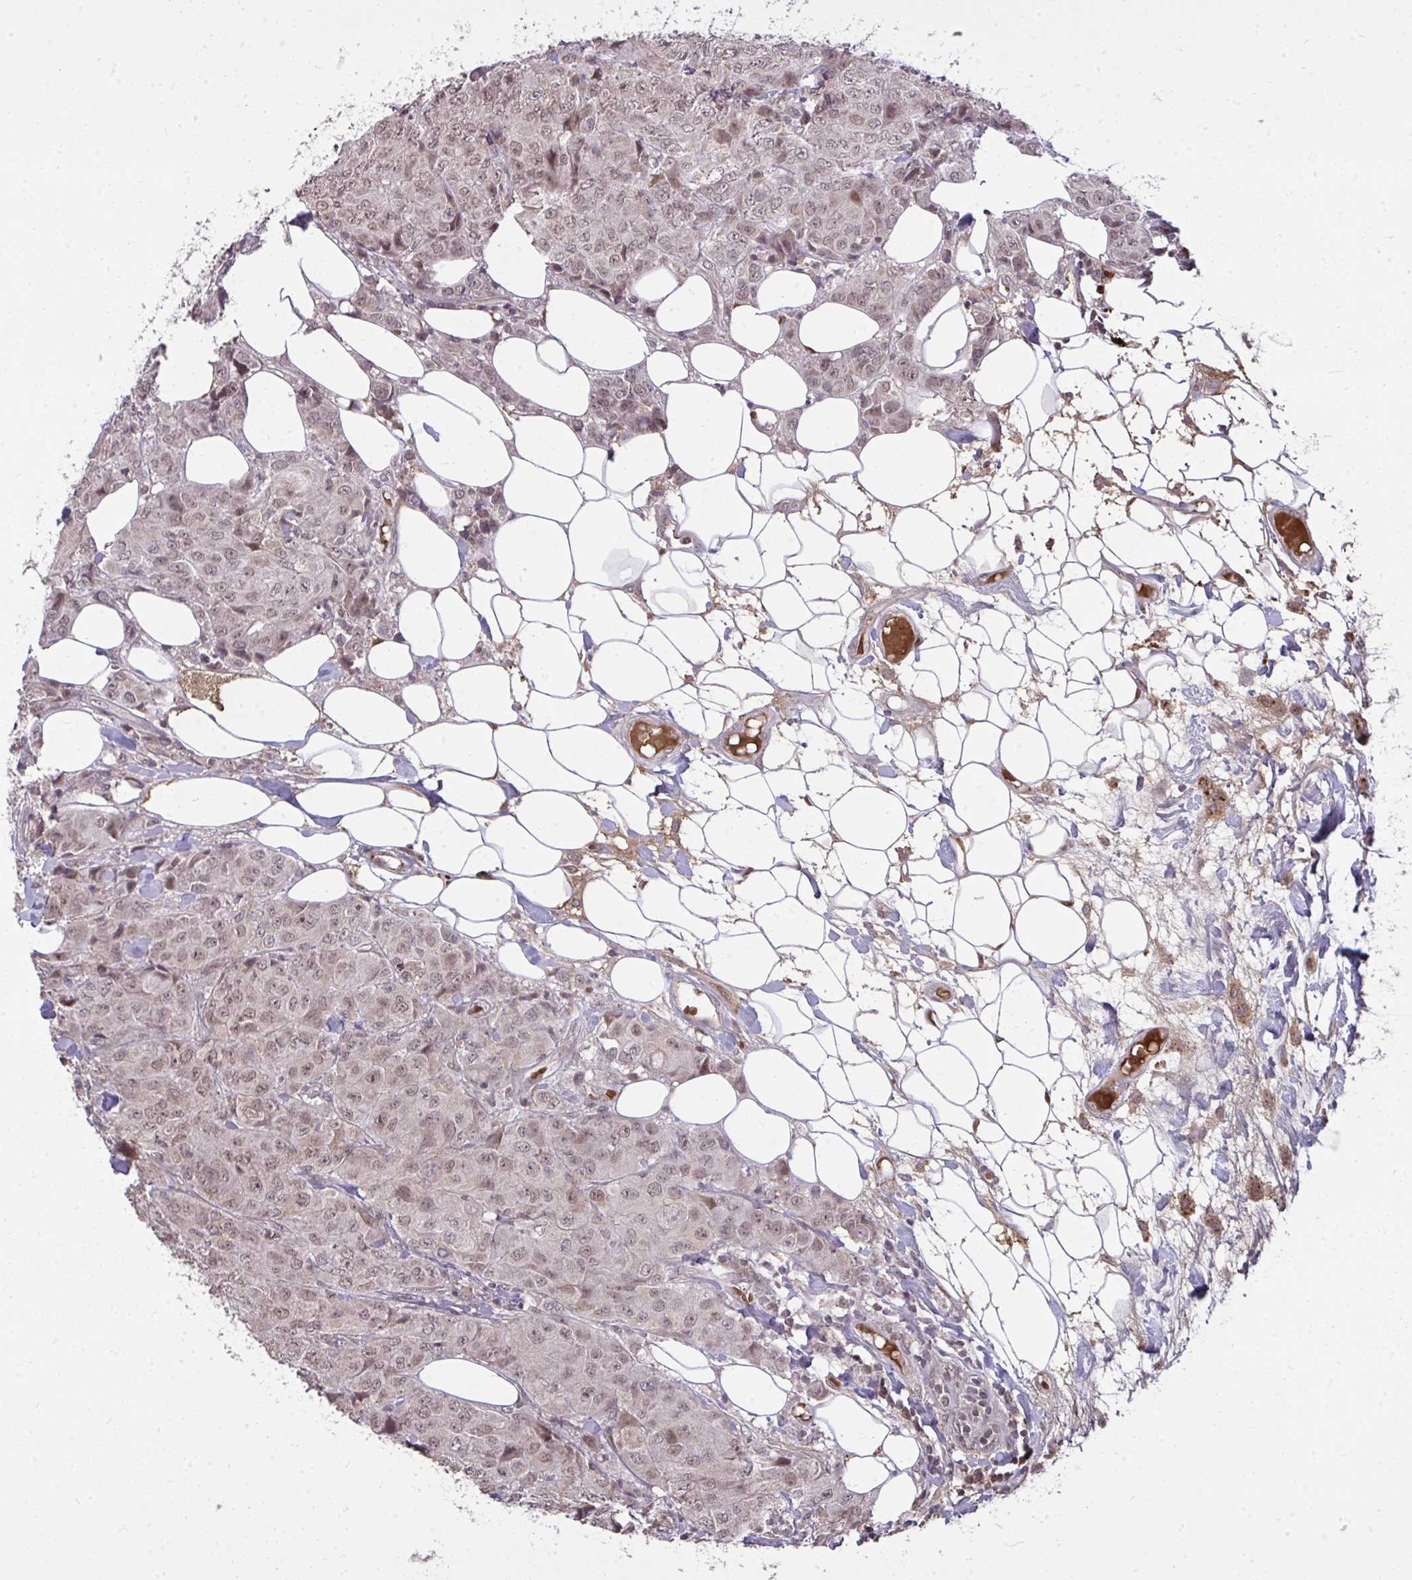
{"staining": {"intensity": "moderate", "quantity": ">75%", "location": "nuclear"}, "tissue": "breast cancer", "cell_type": "Tumor cells", "image_type": "cancer", "snomed": [{"axis": "morphology", "description": "Duct carcinoma"}, {"axis": "topography", "description": "Breast"}], "caption": "Breast cancer (intraductal carcinoma) stained with a protein marker reveals moderate staining in tumor cells.", "gene": "ZSCAN9", "patient": {"sex": "female", "age": 43}}